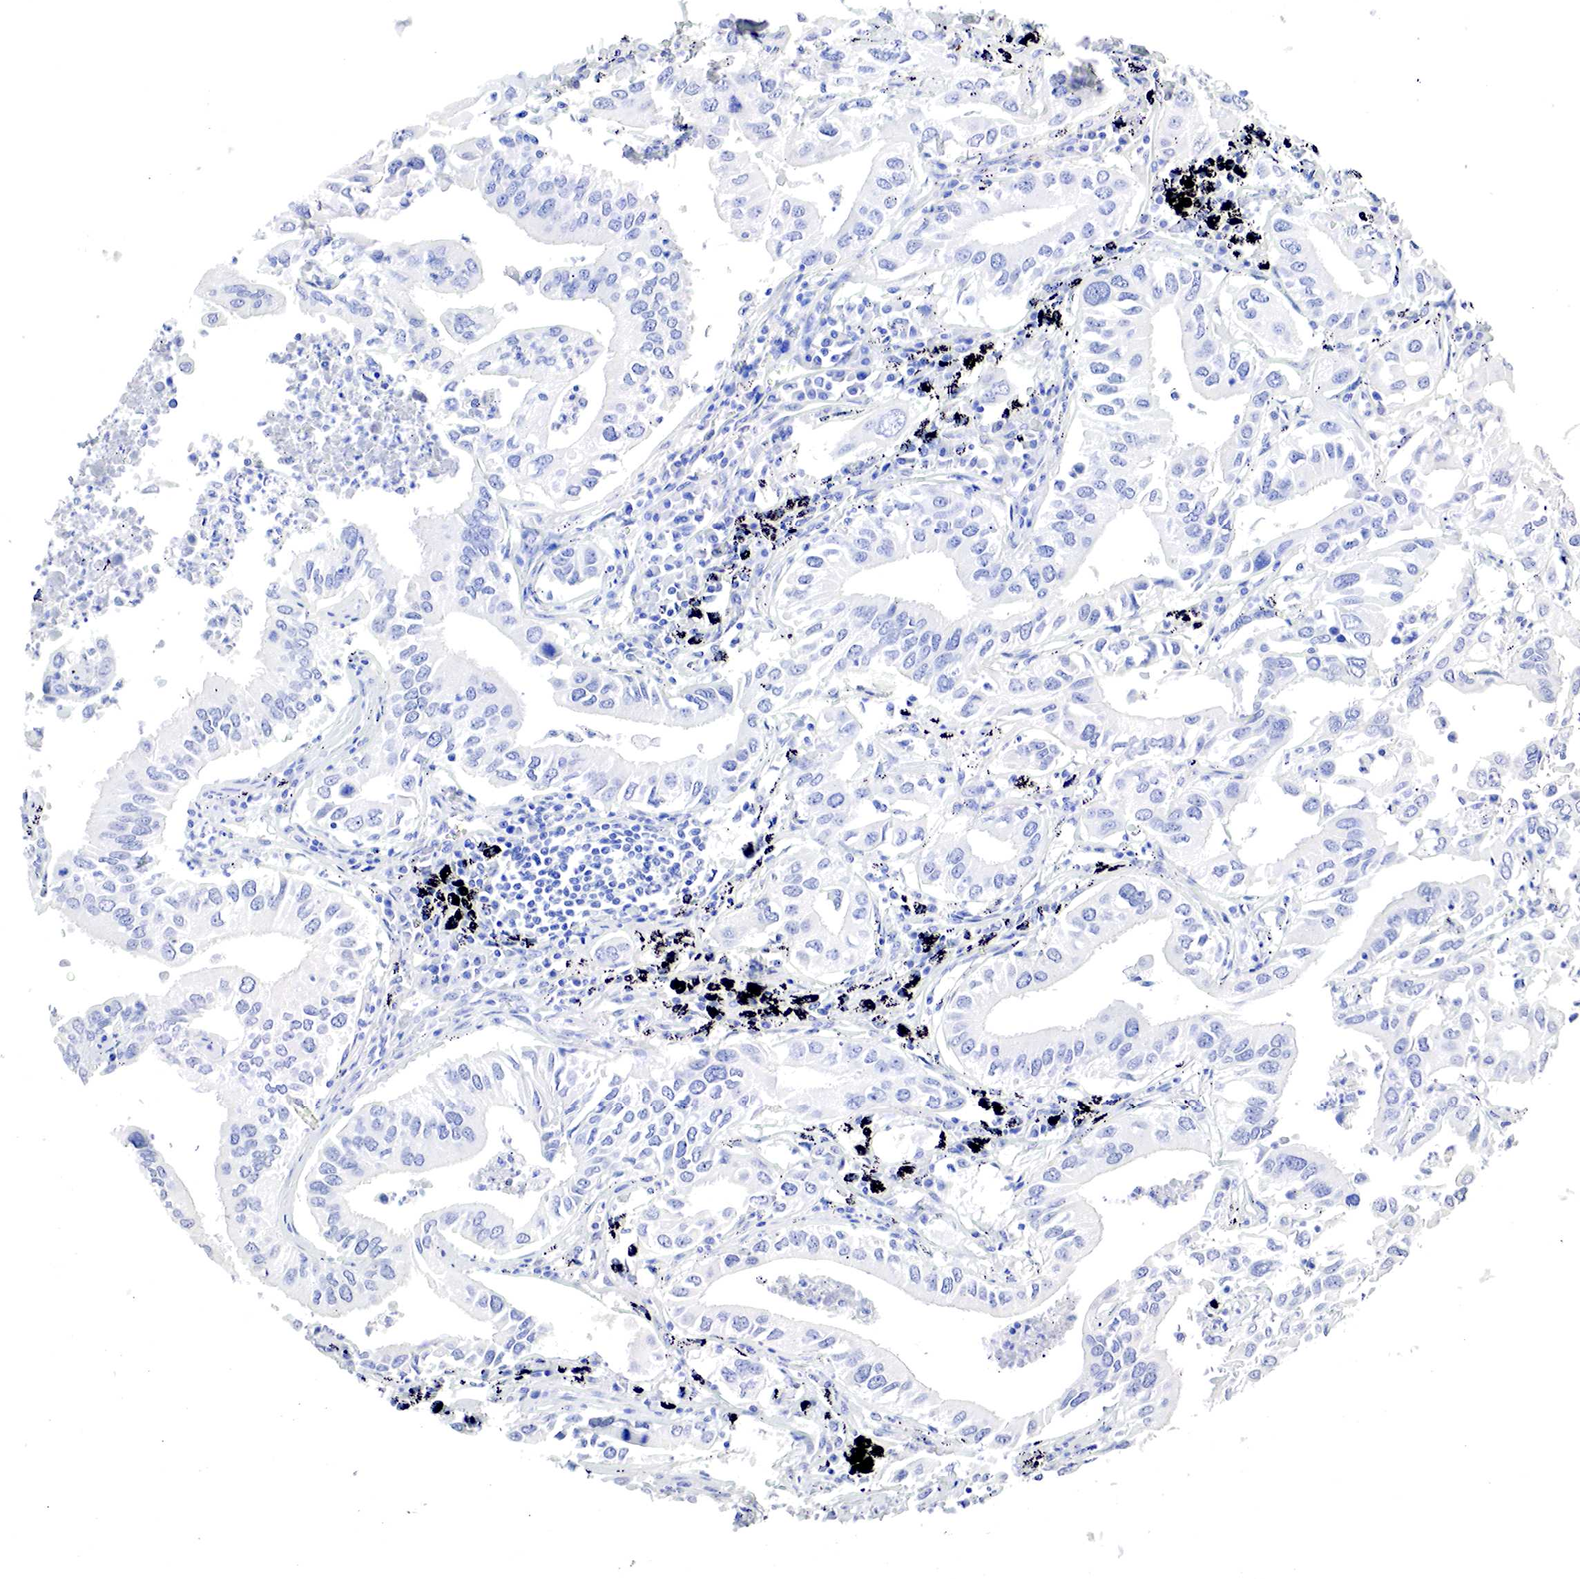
{"staining": {"intensity": "negative", "quantity": "none", "location": "none"}, "tissue": "lung cancer", "cell_type": "Tumor cells", "image_type": "cancer", "snomed": [{"axis": "morphology", "description": "Adenocarcinoma, NOS"}, {"axis": "topography", "description": "Lung"}], "caption": "High power microscopy histopathology image of an IHC micrograph of lung cancer, revealing no significant staining in tumor cells.", "gene": "OTC", "patient": {"sex": "male", "age": 48}}